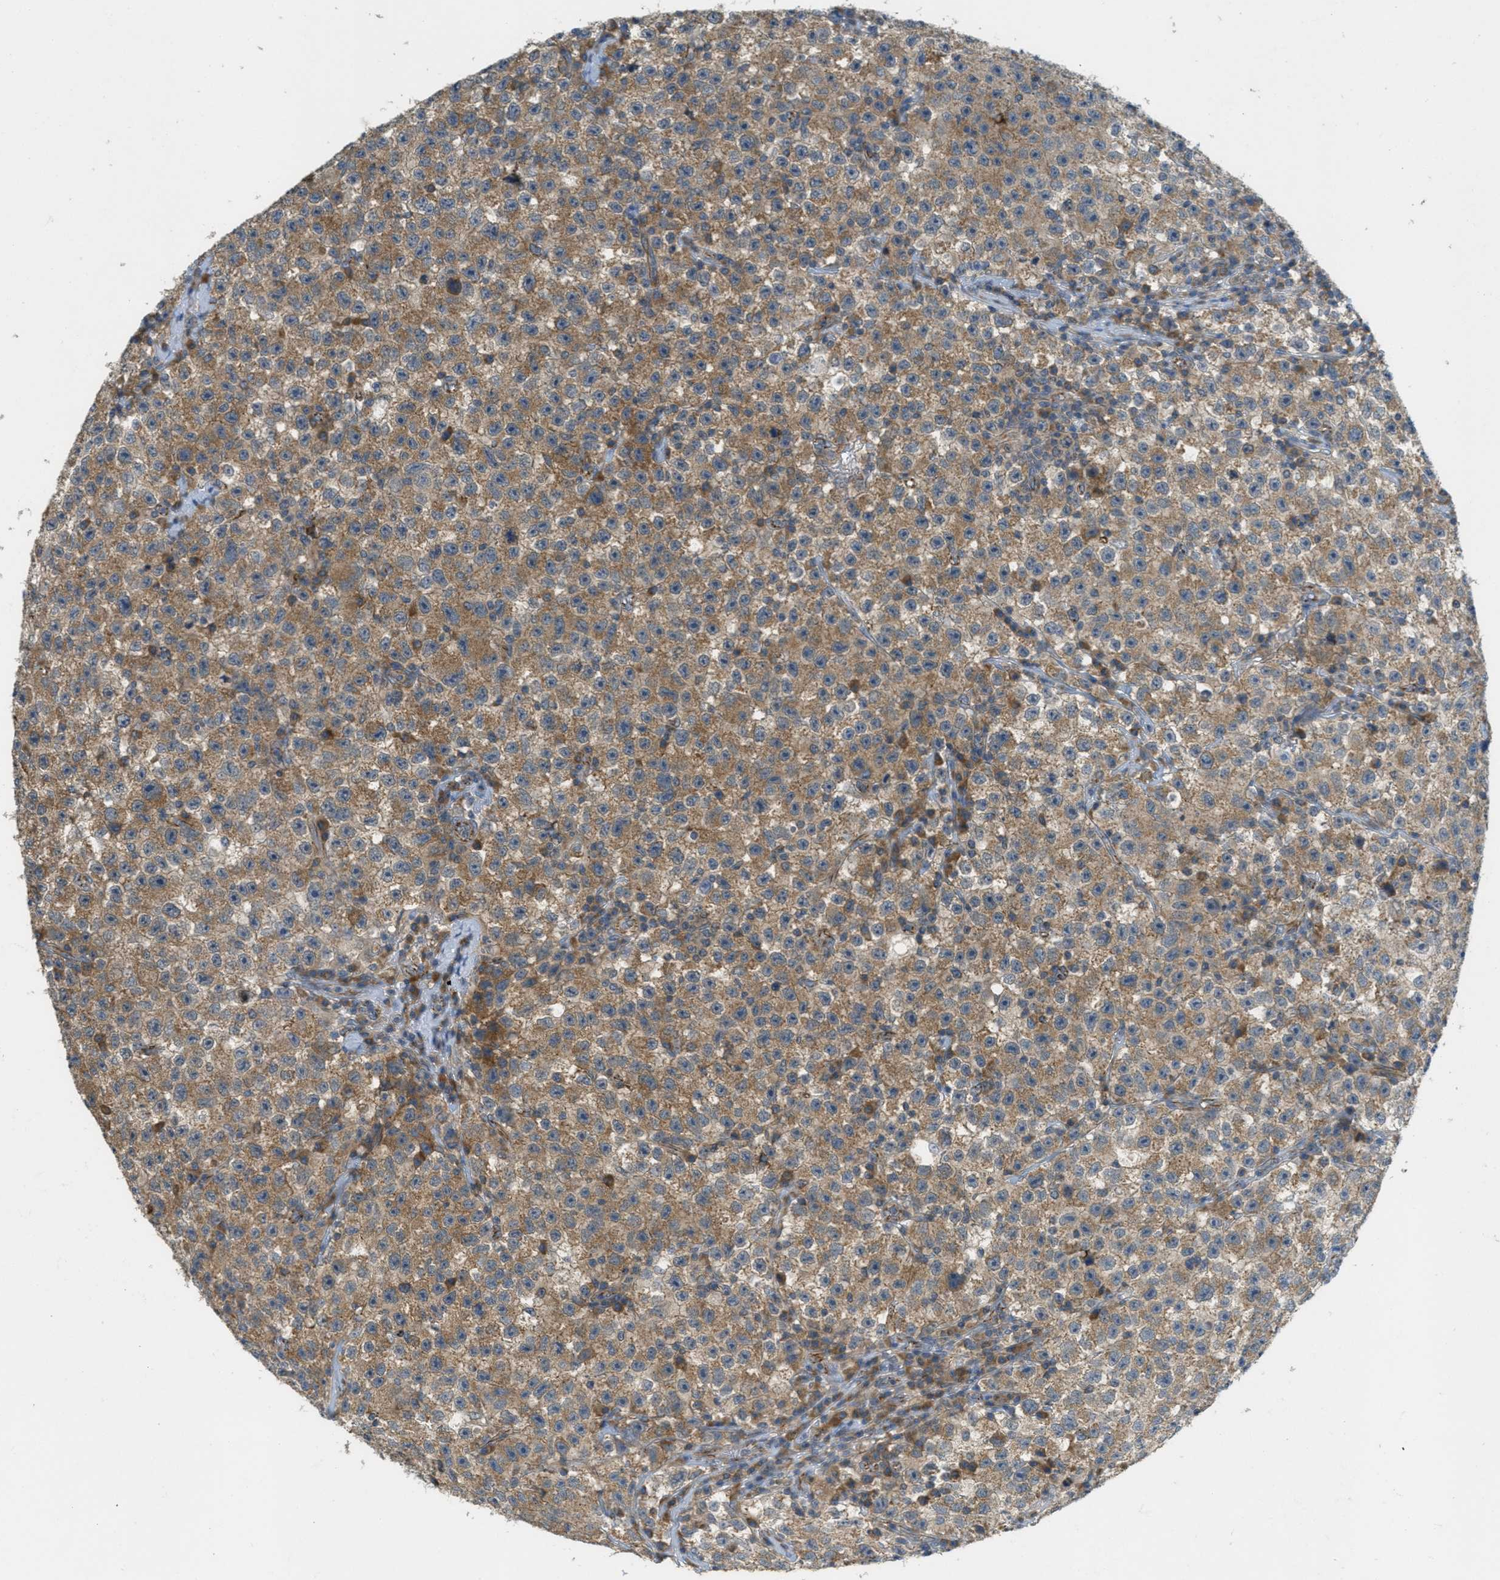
{"staining": {"intensity": "moderate", "quantity": ">75%", "location": "cytoplasmic/membranous"}, "tissue": "testis cancer", "cell_type": "Tumor cells", "image_type": "cancer", "snomed": [{"axis": "morphology", "description": "Seminoma, NOS"}, {"axis": "topography", "description": "Testis"}], "caption": "The image demonstrates a brown stain indicating the presence of a protein in the cytoplasmic/membranous of tumor cells in testis cancer (seminoma). Using DAB (brown) and hematoxylin (blue) stains, captured at high magnification using brightfield microscopy.", "gene": "JCAD", "patient": {"sex": "male", "age": 22}}